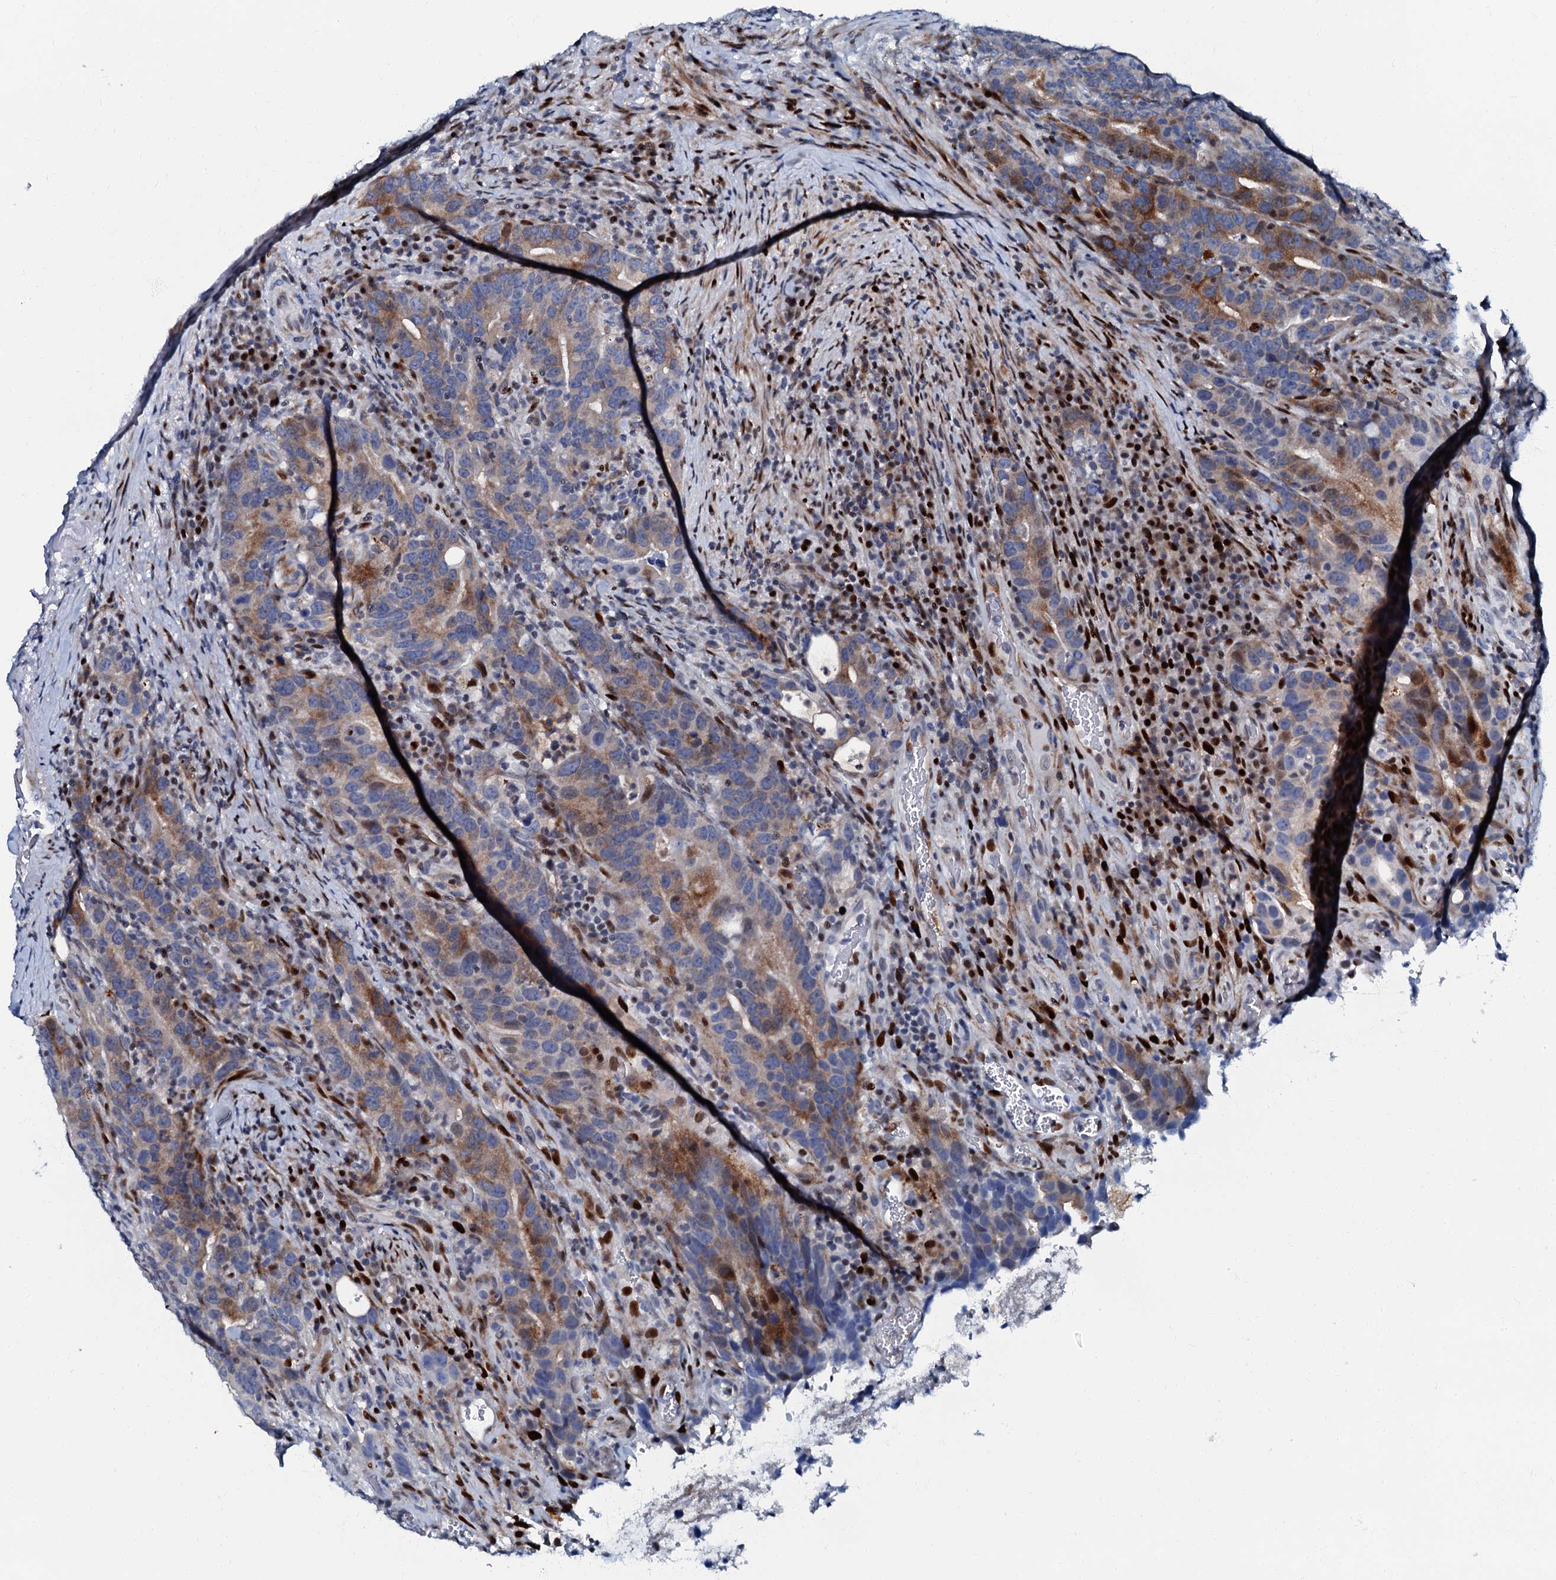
{"staining": {"intensity": "strong", "quantity": "25%-75%", "location": "cytoplasmic/membranous,nuclear"}, "tissue": "colorectal cancer", "cell_type": "Tumor cells", "image_type": "cancer", "snomed": [{"axis": "morphology", "description": "Adenocarcinoma, NOS"}, {"axis": "topography", "description": "Colon"}], "caption": "DAB immunohistochemical staining of human colorectal cancer (adenocarcinoma) shows strong cytoplasmic/membranous and nuclear protein expression in about 25%-75% of tumor cells. (DAB (3,3'-diaminobenzidine) IHC, brown staining for protein, blue staining for nuclei).", "gene": "MFSD5", "patient": {"sex": "female", "age": 66}}